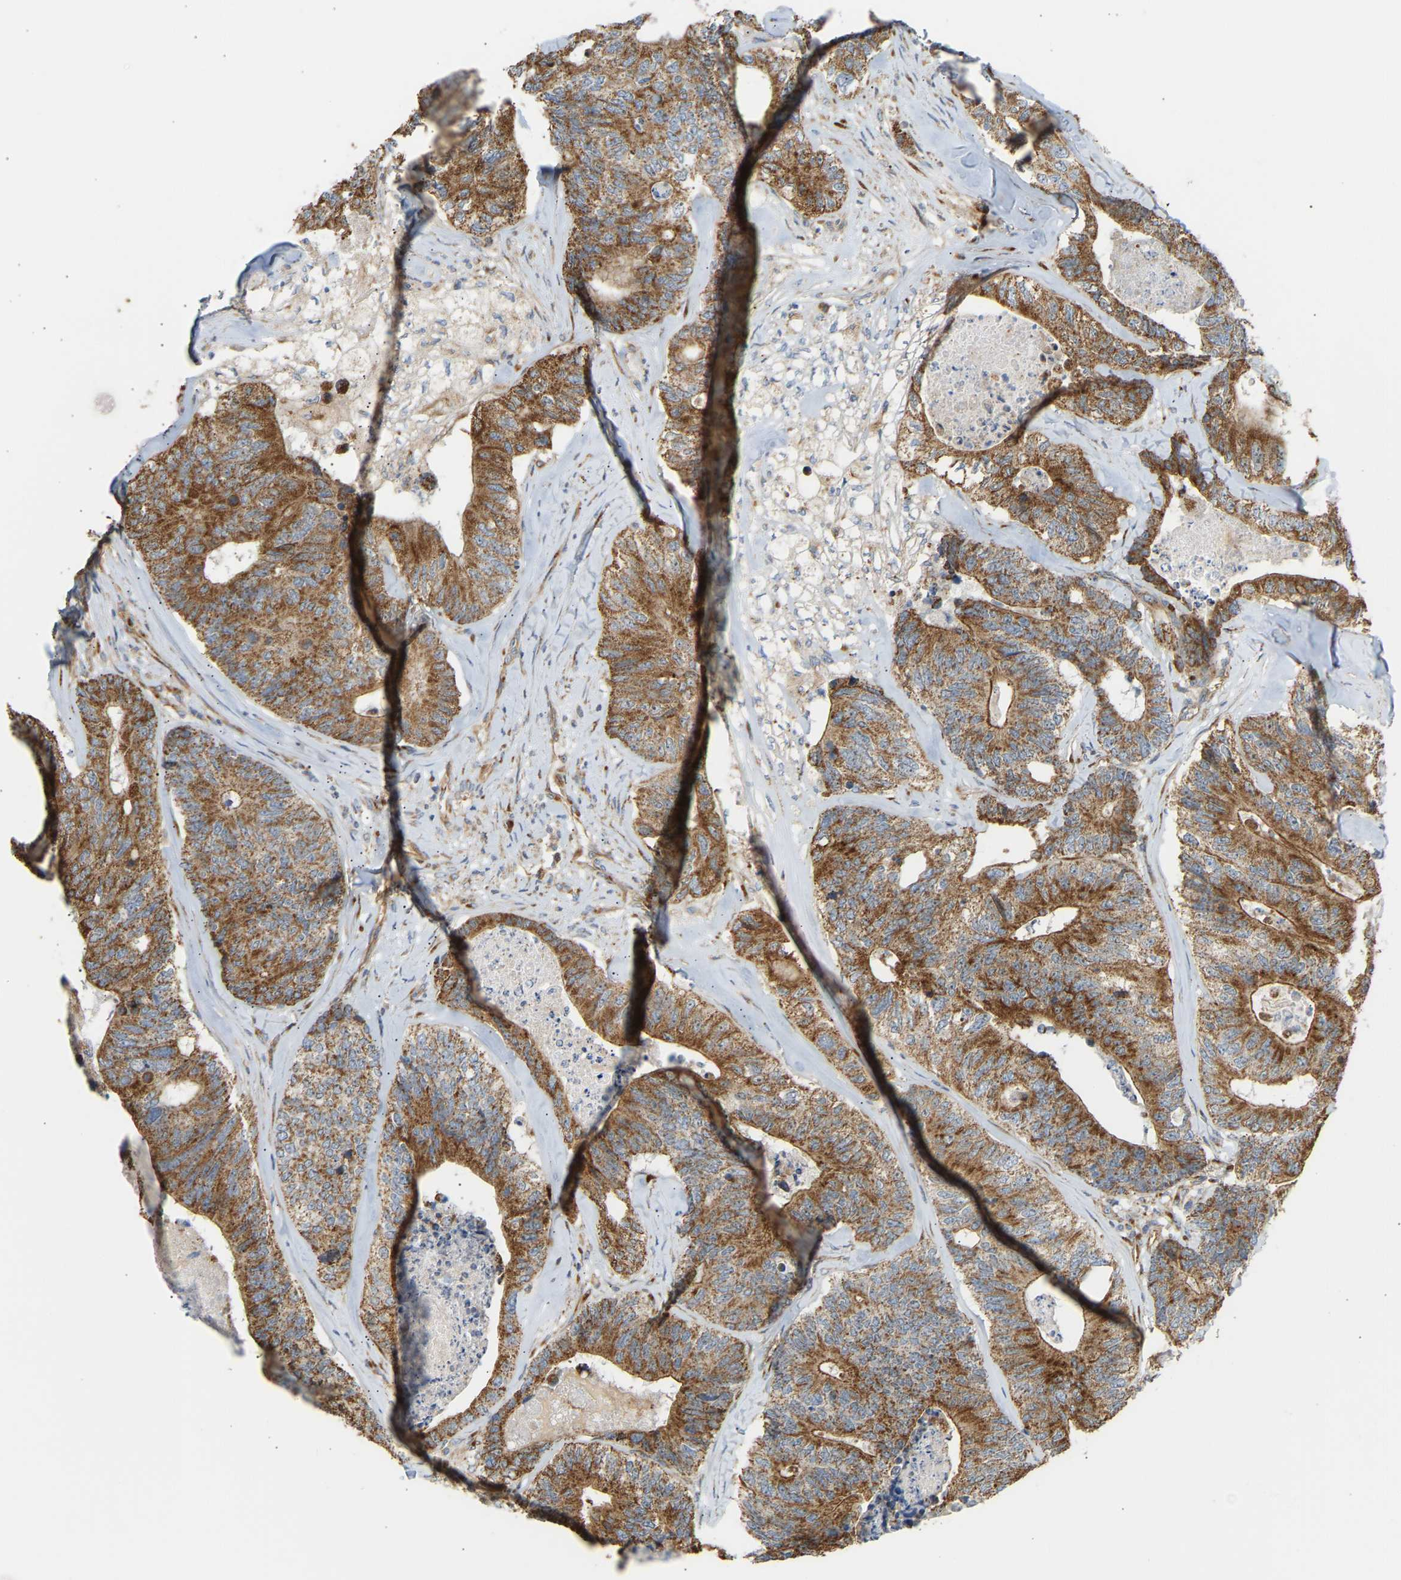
{"staining": {"intensity": "moderate", "quantity": ">75%", "location": "cytoplasmic/membranous"}, "tissue": "colorectal cancer", "cell_type": "Tumor cells", "image_type": "cancer", "snomed": [{"axis": "morphology", "description": "Adenocarcinoma, NOS"}, {"axis": "topography", "description": "Colon"}], "caption": "IHC image of neoplastic tissue: human colorectal adenocarcinoma stained using immunohistochemistry (IHC) demonstrates medium levels of moderate protein expression localized specifically in the cytoplasmic/membranous of tumor cells, appearing as a cytoplasmic/membranous brown color.", "gene": "YIPF2", "patient": {"sex": "female", "age": 67}}